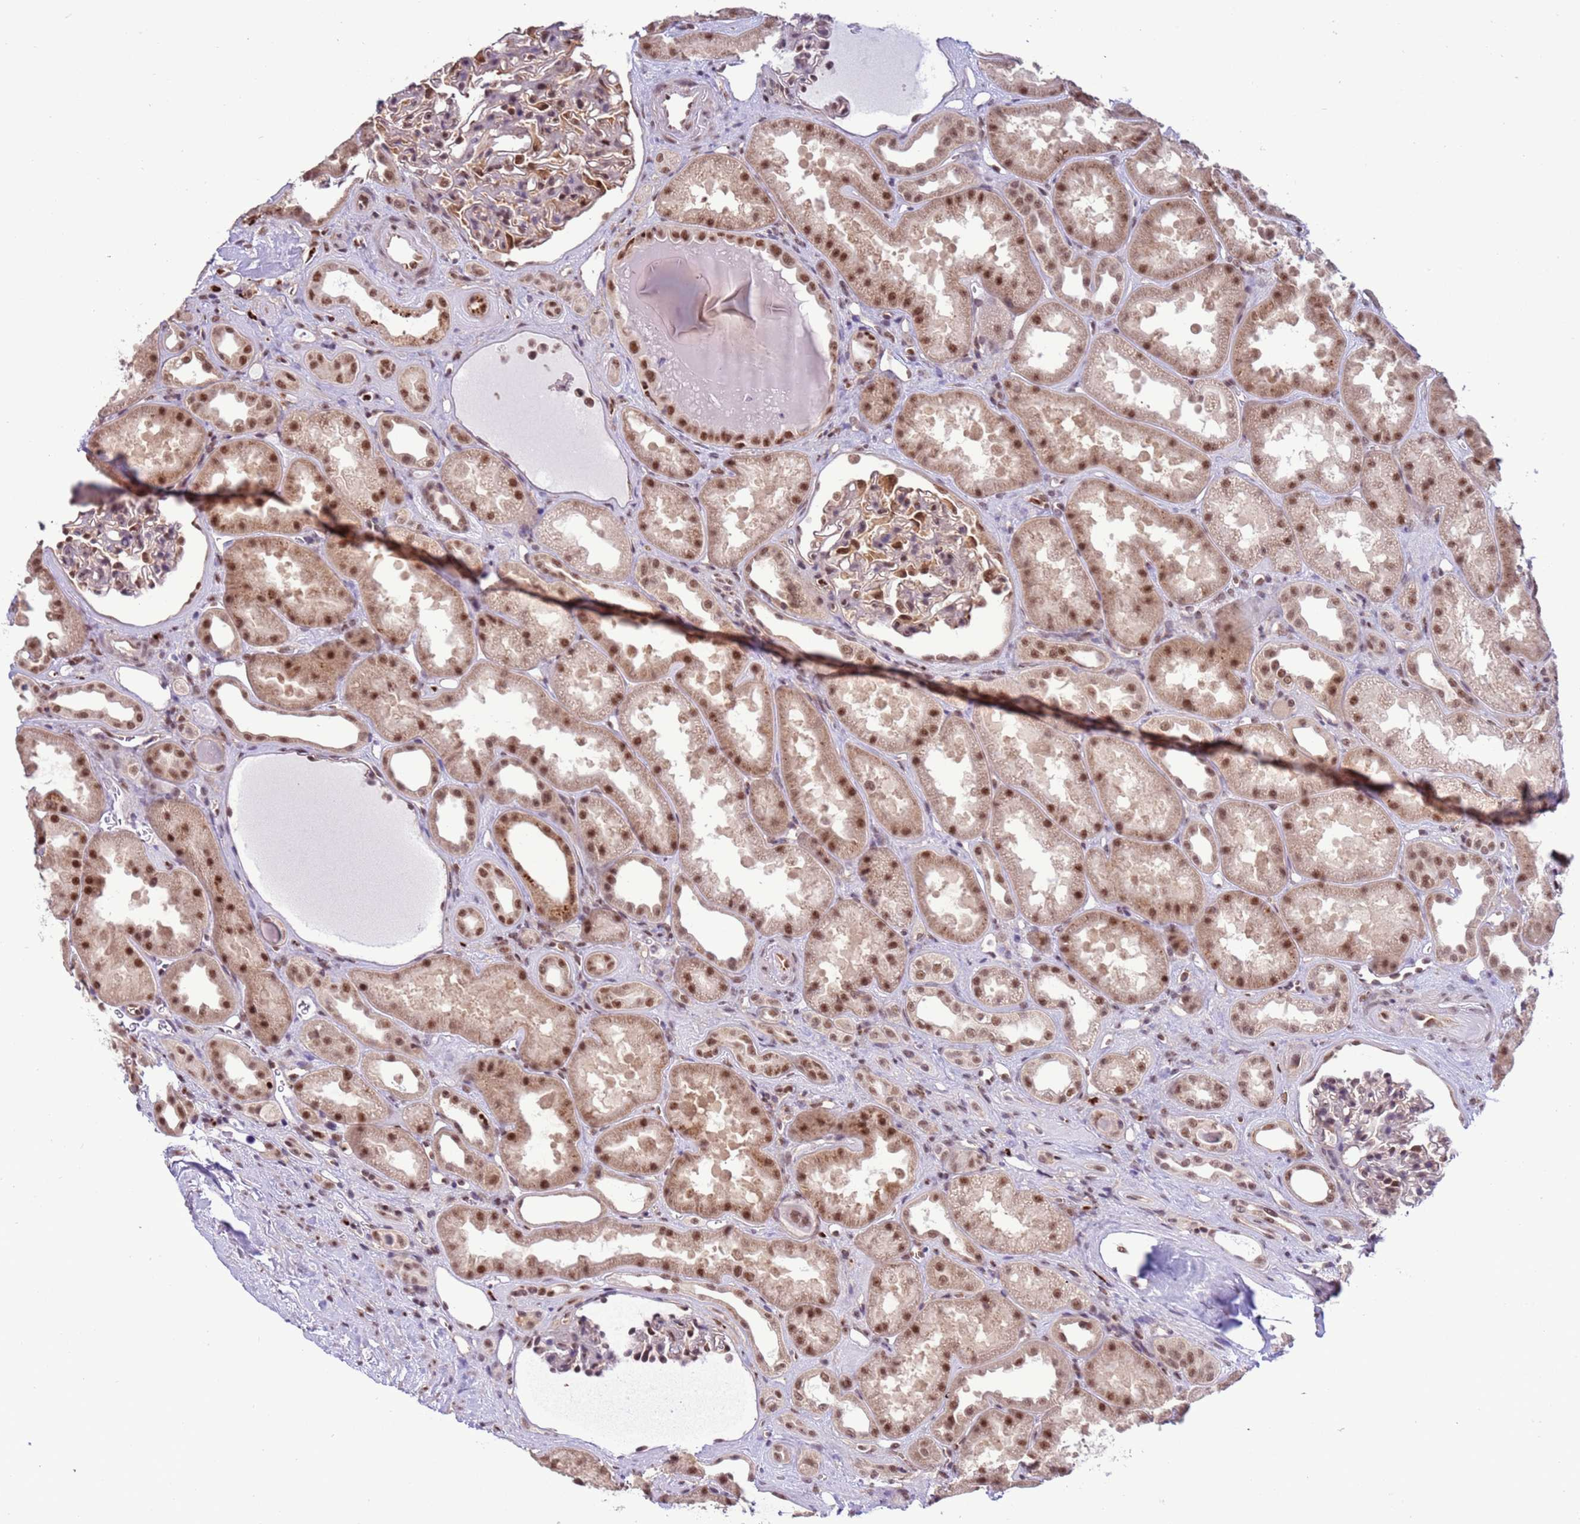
{"staining": {"intensity": "moderate", "quantity": "25%-75%", "location": "nuclear"}, "tissue": "kidney", "cell_type": "Cells in glomeruli", "image_type": "normal", "snomed": [{"axis": "morphology", "description": "Normal tissue, NOS"}, {"axis": "topography", "description": "Kidney"}], "caption": "A high-resolution photomicrograph shows IHC staining of benign kidney, which shows moderate nuclear expression in approximately 25%-75% of cells in glomeruli. The staining was performed using DAB (3,3'-diaminobenzidine), with brown indicating positive protein expression. Nuclei are stained blue with hematoxylin.", "gene": "PRPF6", "patient": {"sex": "male", "age": 61}}